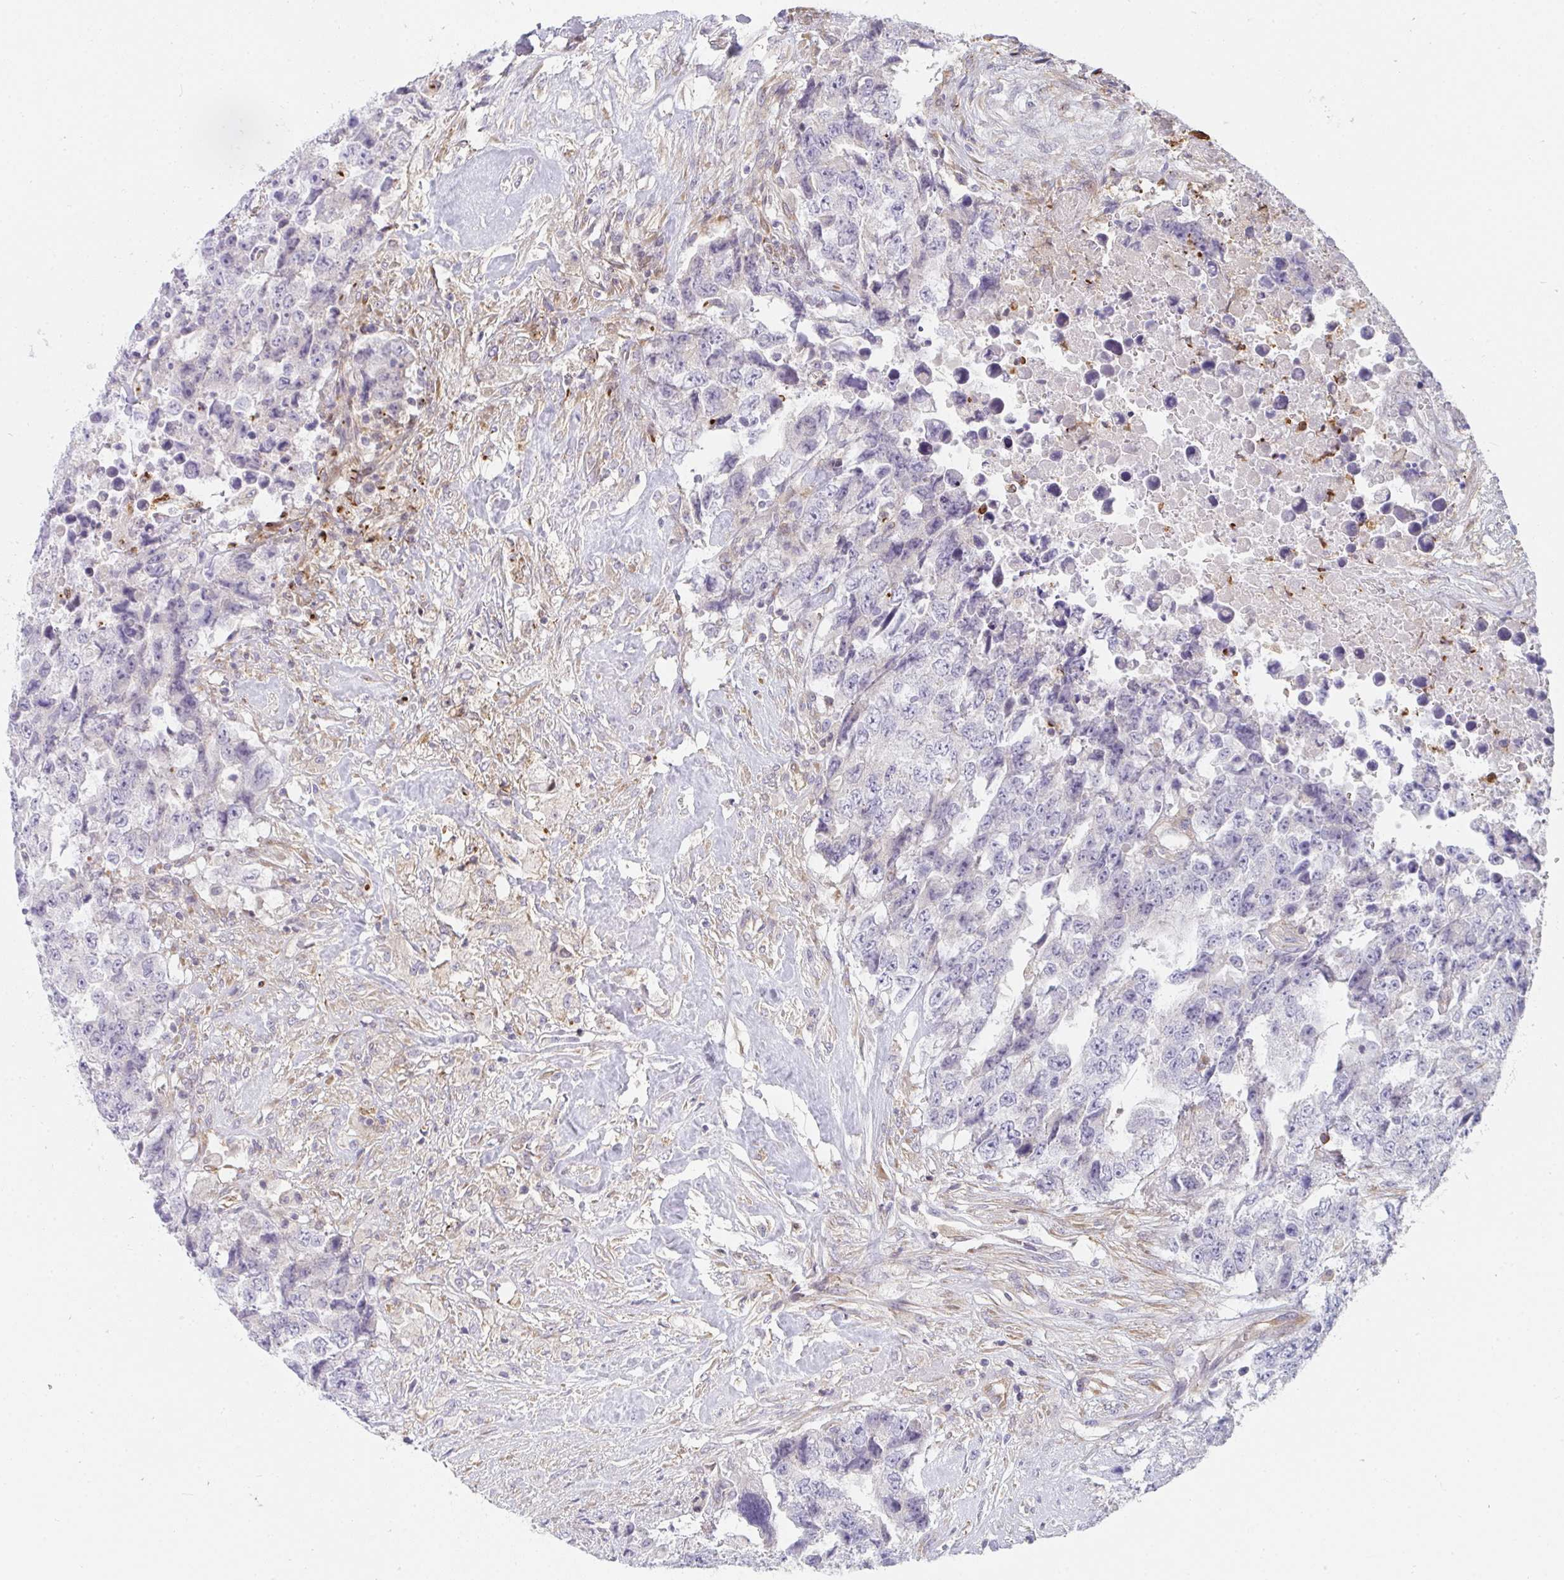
{"staining": {"intensity": "negative", "quantity": "none", "location": "none"}, "tissue": "testis cancer", "cell_type": "Tumor cells", "image_type": "cancer", "snomed": [{"axis": "morphology", "description": "Carcinoma, Embryonal, NOS"}, {"axis": "topography", "description": "Testis"}], "caption": "Human testis embryonal carcinoma stained for a protein using immunohistochemistry demonstrates no expression in tumor cells.", "gene": "CSF3R", "patient": {"sex": "male", "age": 24}}